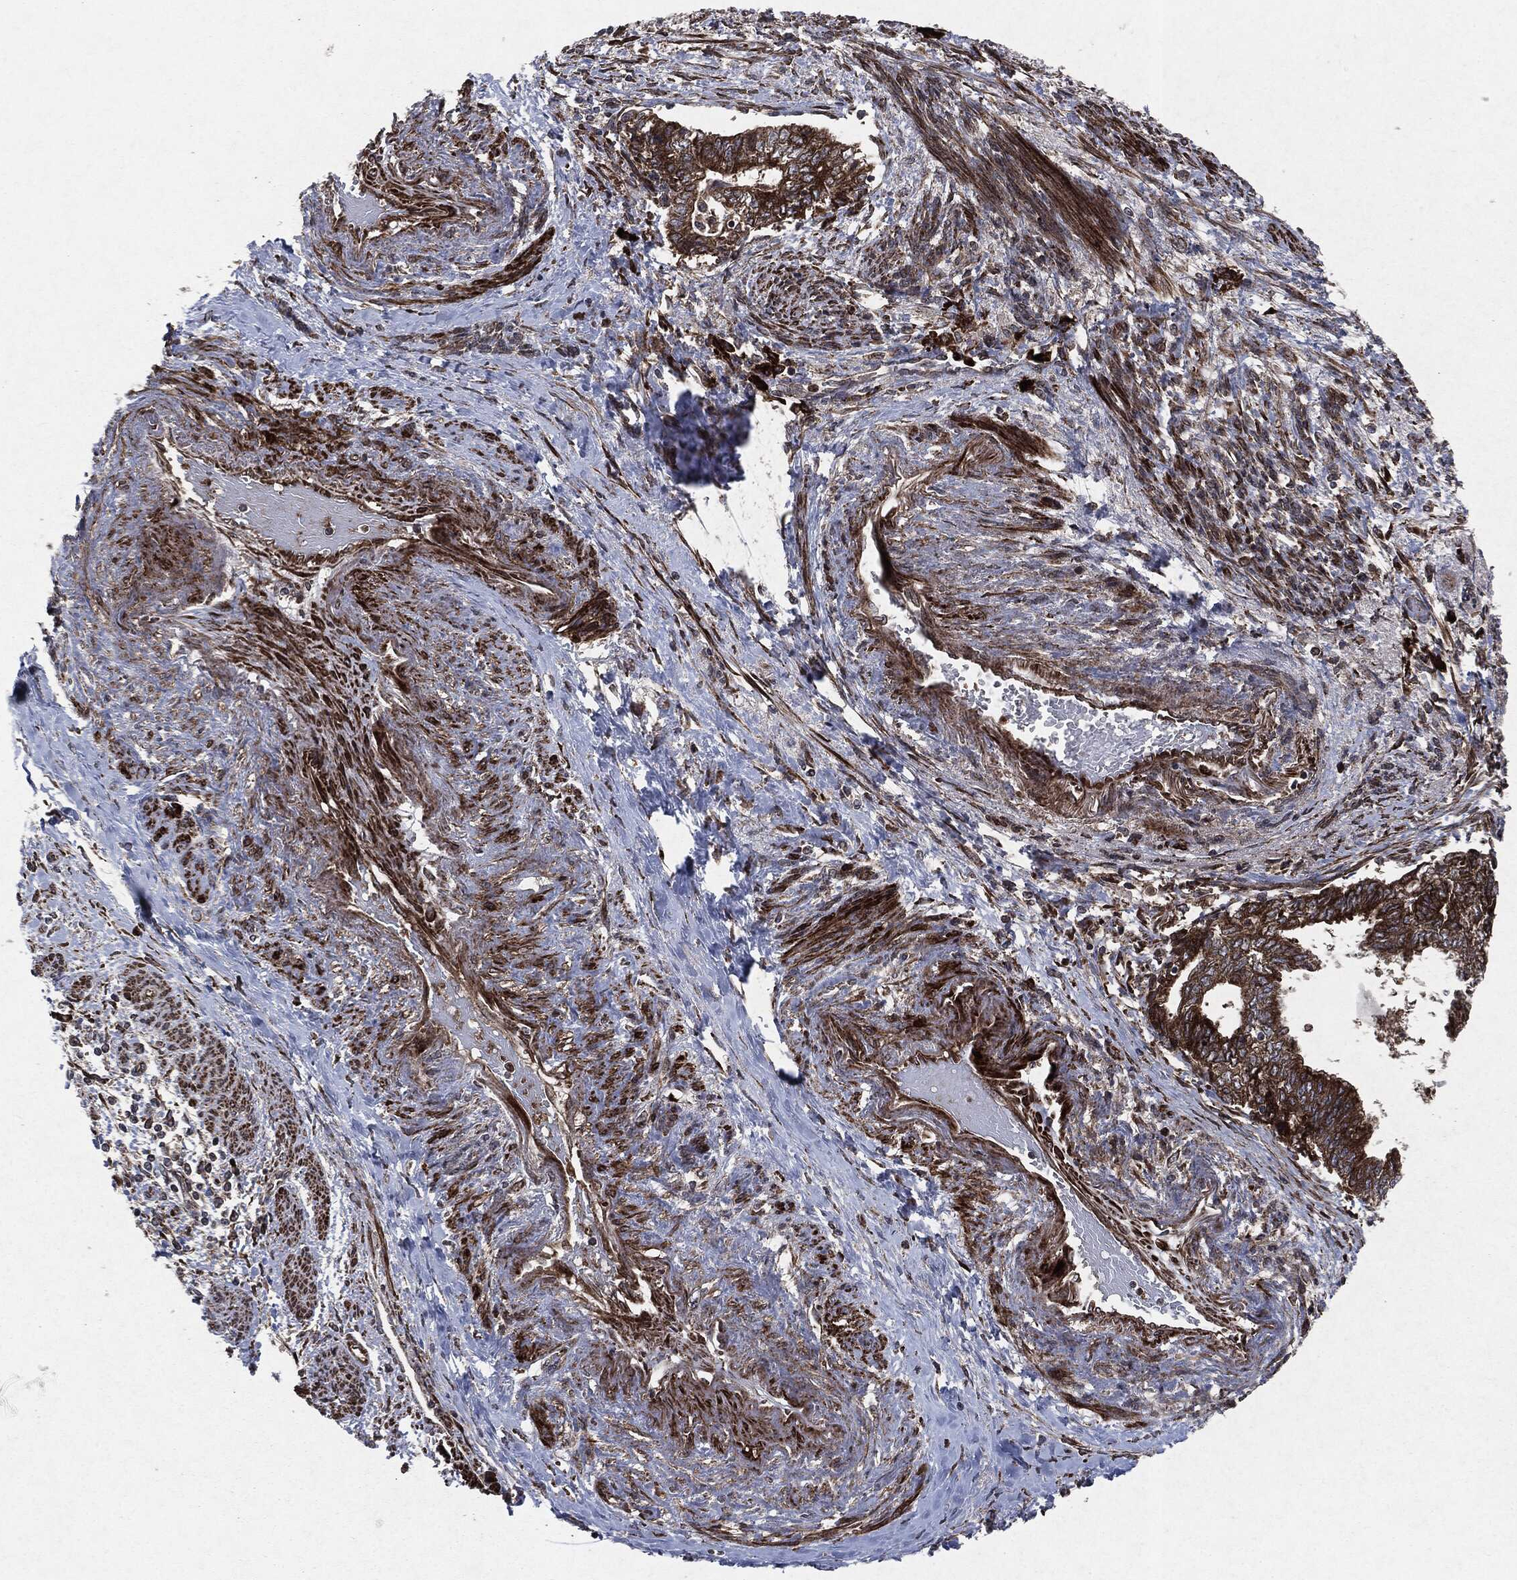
{"staining": {"intensity": "strong", "quantity": ">75%", "location": "cytoplasmic/membranous"}, "tissue": "endometrial cancer", "cell_type": "Tumor cells", "image_type": "cancer", "snomed": [{"axis": "morphology", "description": "Adenocarcinoma, NOS"}, {"axis": "topography", "description": "Endometrium"}], "caption": "Immunohistochemistry (IHC) of endometrial adenocarcinoma displays high levels of strong cytoplasmic/membranous staining in about >75% of tumor cells. The staining was performed using DAB (3,3'-diaminobenzidine), with brown indicating positive protein expression. Nuclei are stained blue with hematoxylin.", "gene": "RAF1", "patient": {"sex": "female", "age": 65}}